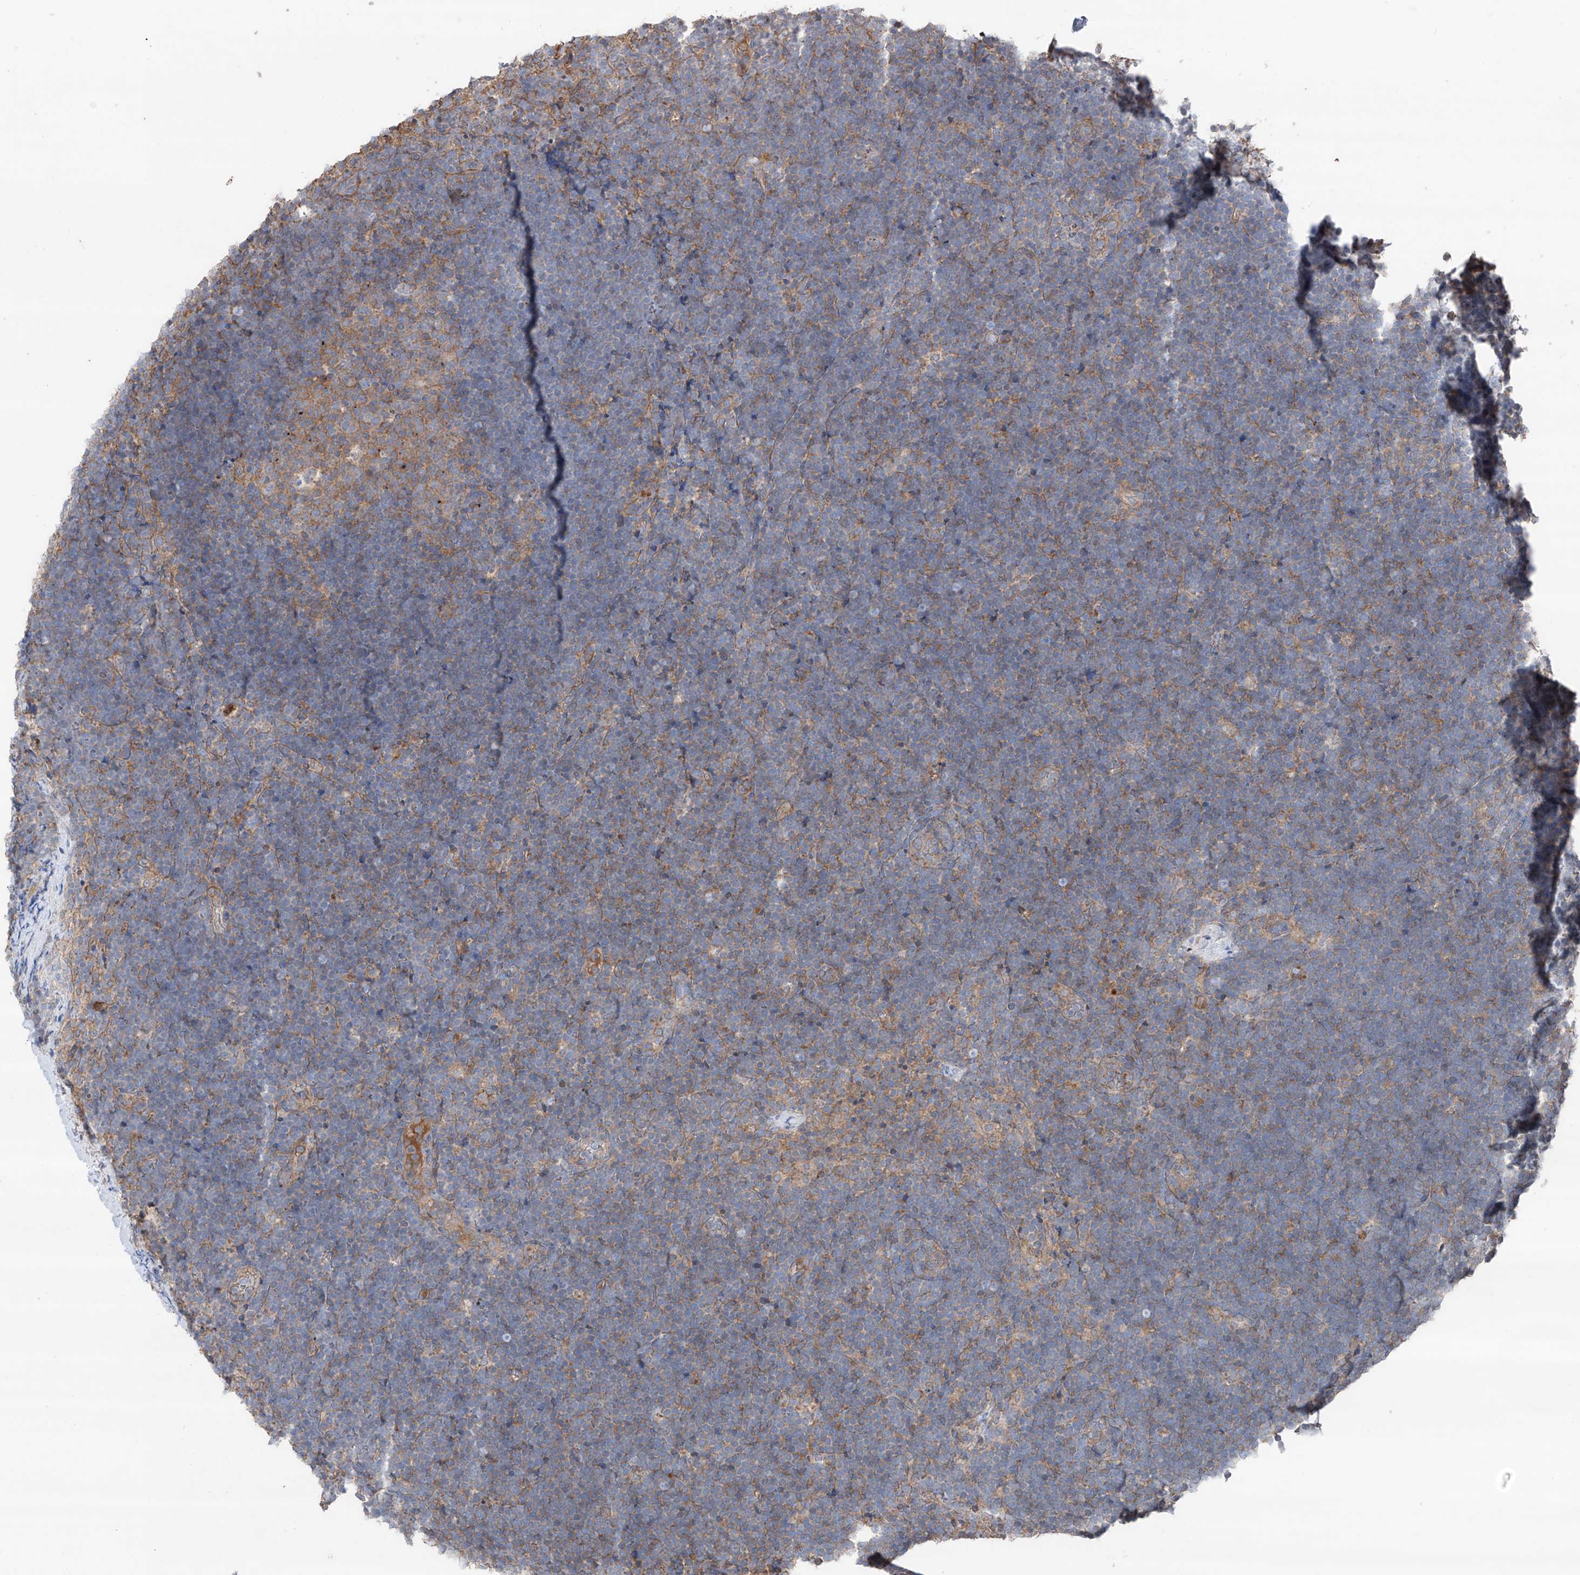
{"staining": {"intensity": "weak", "quantity": "<25%", "location": "cytoplasmic/membranous"}, "tissue": "lymphoma", "cell_type": "Tumor cells", "image_type": "cancer", "snomed": [{"axis": "morphology", "description": "Malignant lymphoma, non-Hodgkin's type, High grade"}, {"axis": "topography", "description": "Lymph node"}], "caption": "An image of lymphoma stained for a protein demonstrates no brown staining in tumor cells.", "gene": "EDN1", "patient": {"sex": "male", "age": 13}}